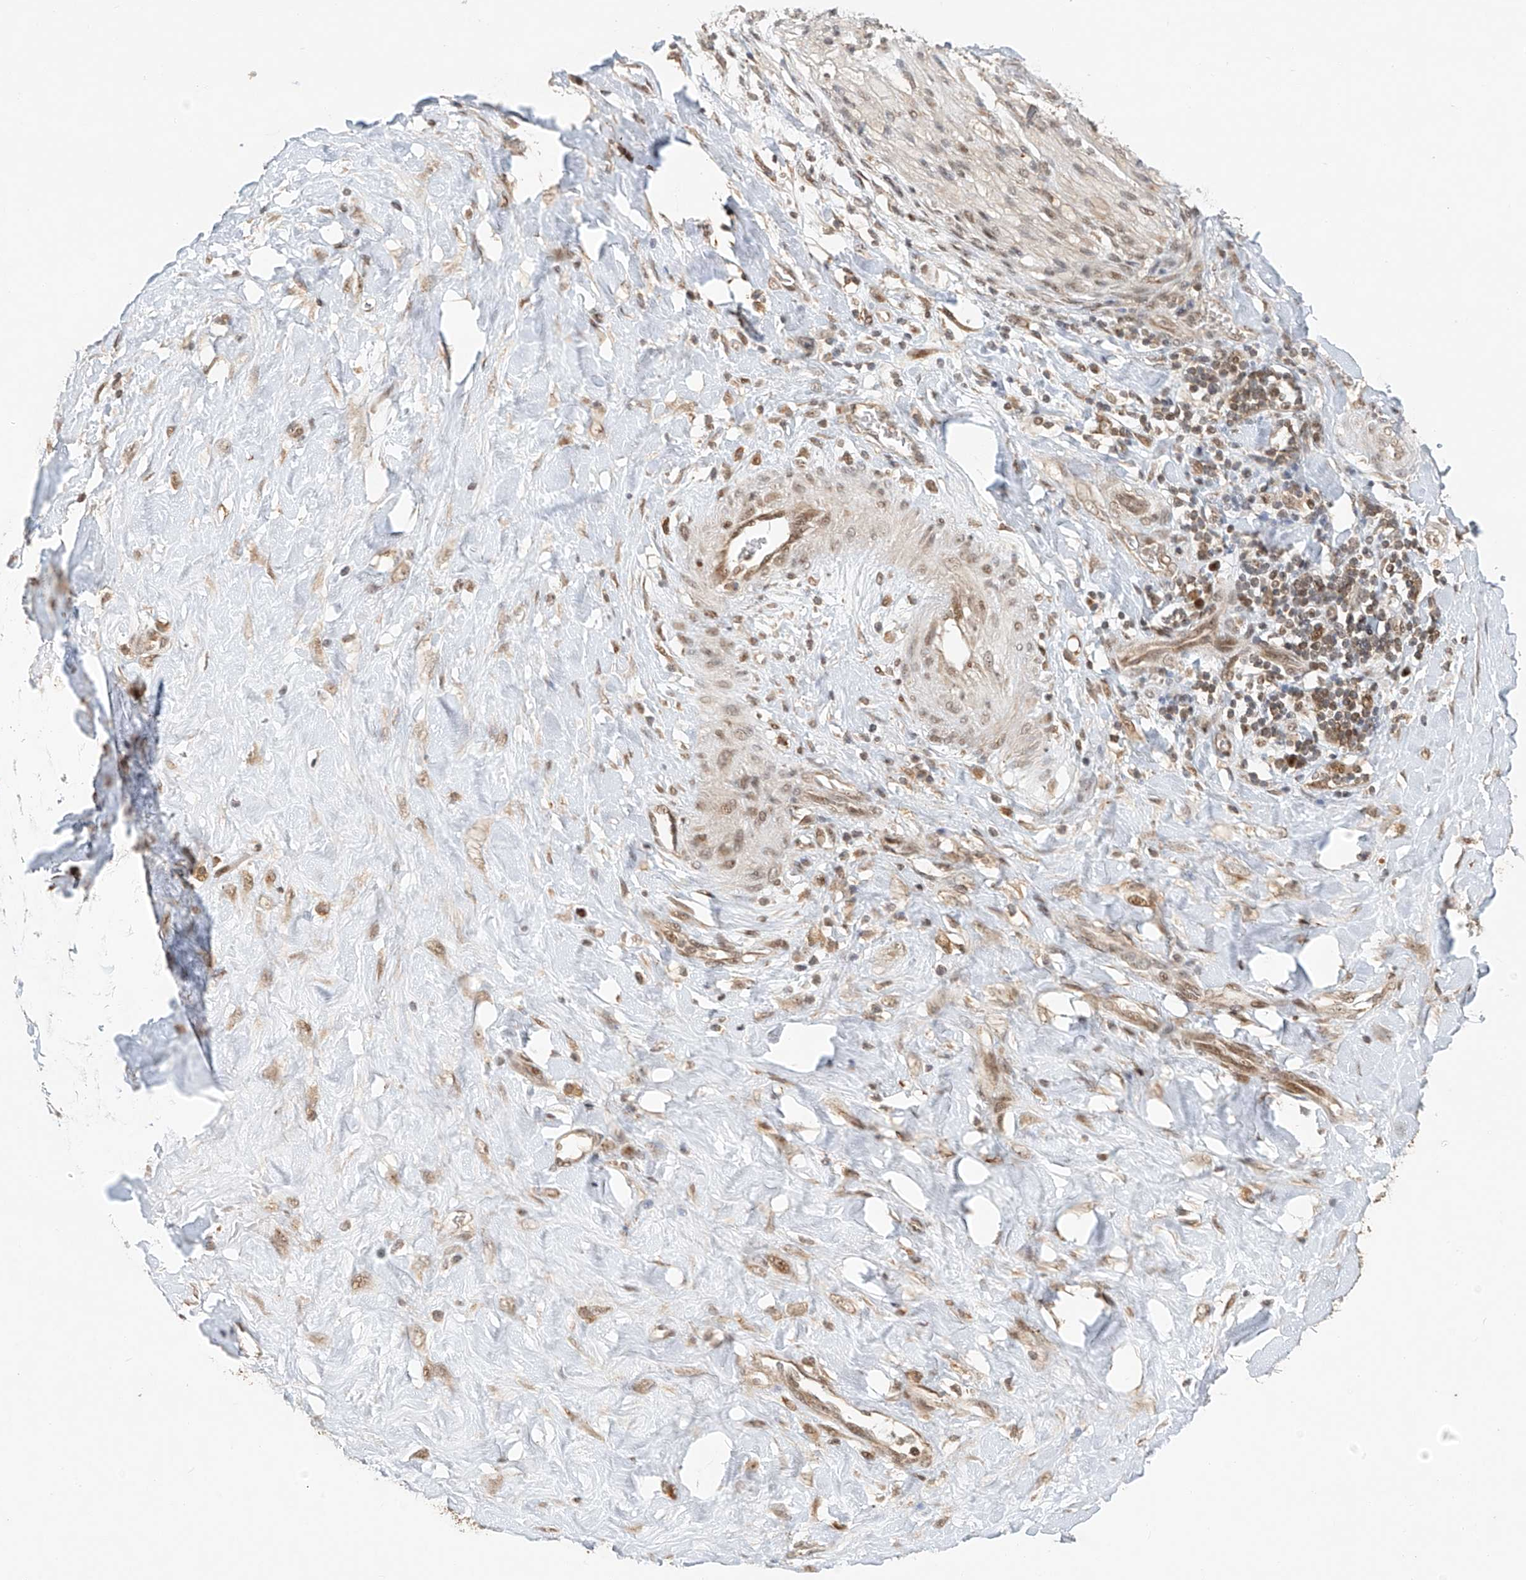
{"staining": {"intensity": "negative", "quantity": "none", "location": "none"}, "tissue": "adipose tissue", "cell_type": "Adipocytes", "image_type": "normal", "snomed": [{"axis": "morphology", "description": "Normal tissue, NOS"}, {"axis": "morphology", "description": "Adenocarcinoma, NOS"}, {"axis": "topography", "description": "Pancreas"}, {"axis": "topography", "description": "Peripheral nerve tissue"}], "caption": "IHC of unremarkable human adipose tissue displays no expression in adipocytes. (DAB immunohistochemistry (IHC) visualized using brightfield microscopy, high magnification).", "gene": "SYTL3", "patient": {"sex": "male", "age": 59}}